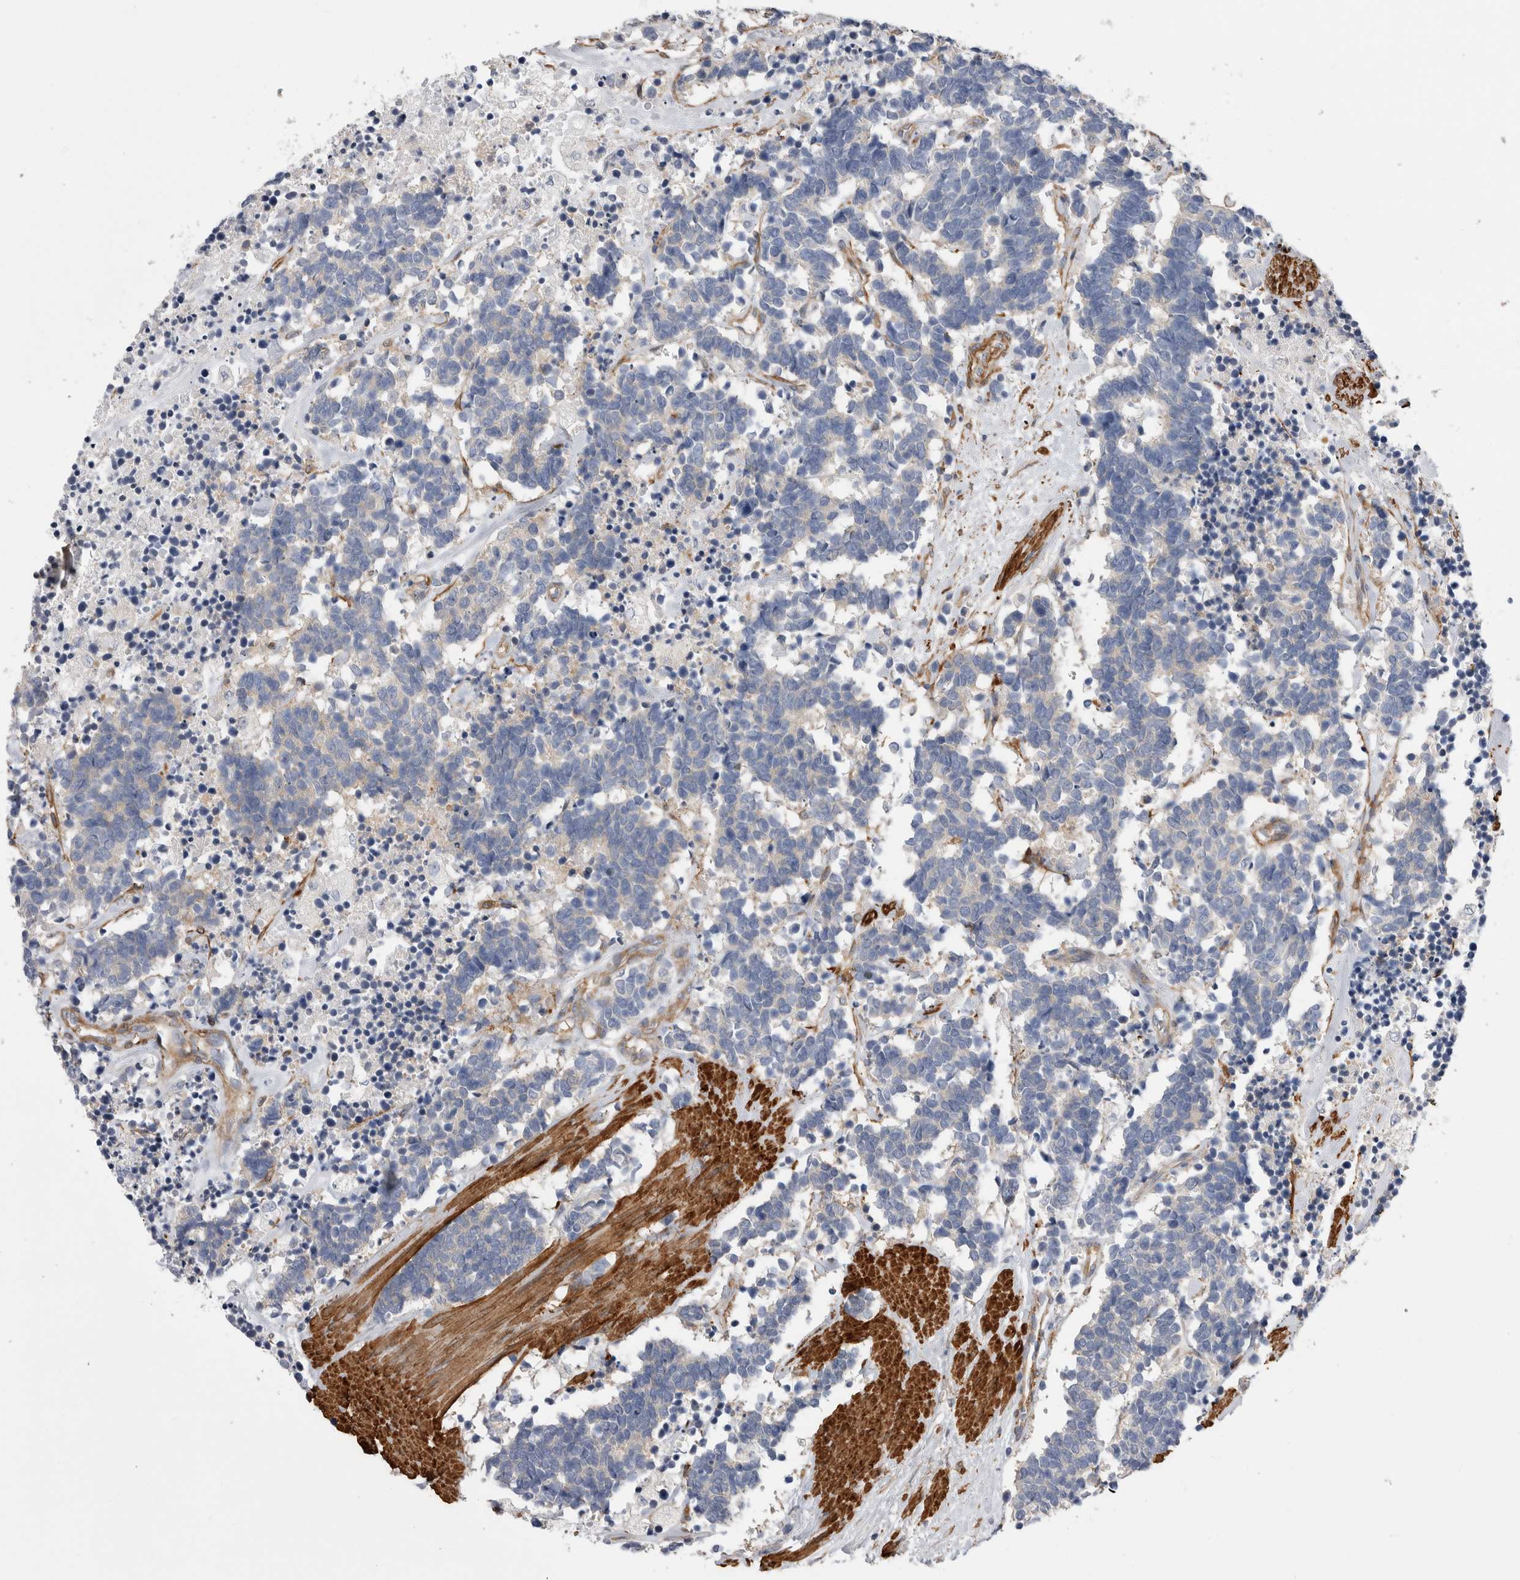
{"staining": {"intensity": "negative", "quantity": "none", "location": "none"}, "tissue": "carcinoid", "cell_type": "Tumor cells", "image_type": "cancer", "snomed": [{"axis": "morphology", "description": "Carcinoma, NOS"}, {"axis": "morphology", "description": "Carcinoid, malignant, NOS"}, {"axis": "topography", "description": "Urinary bladder"}], "caption": "DAB (3,3'-diaminobenzidine) immunohistochemical staining of human malignant carcinoid demonstrates no significant staining in tumor cells. The staining is performed using DAB (3,3'-diaminobenzidine) brown chromogen with nuclei counter-stained in using hematoxylin.", "gene": "EPRS1", "patient": {"sex": "male", "age": 57}}